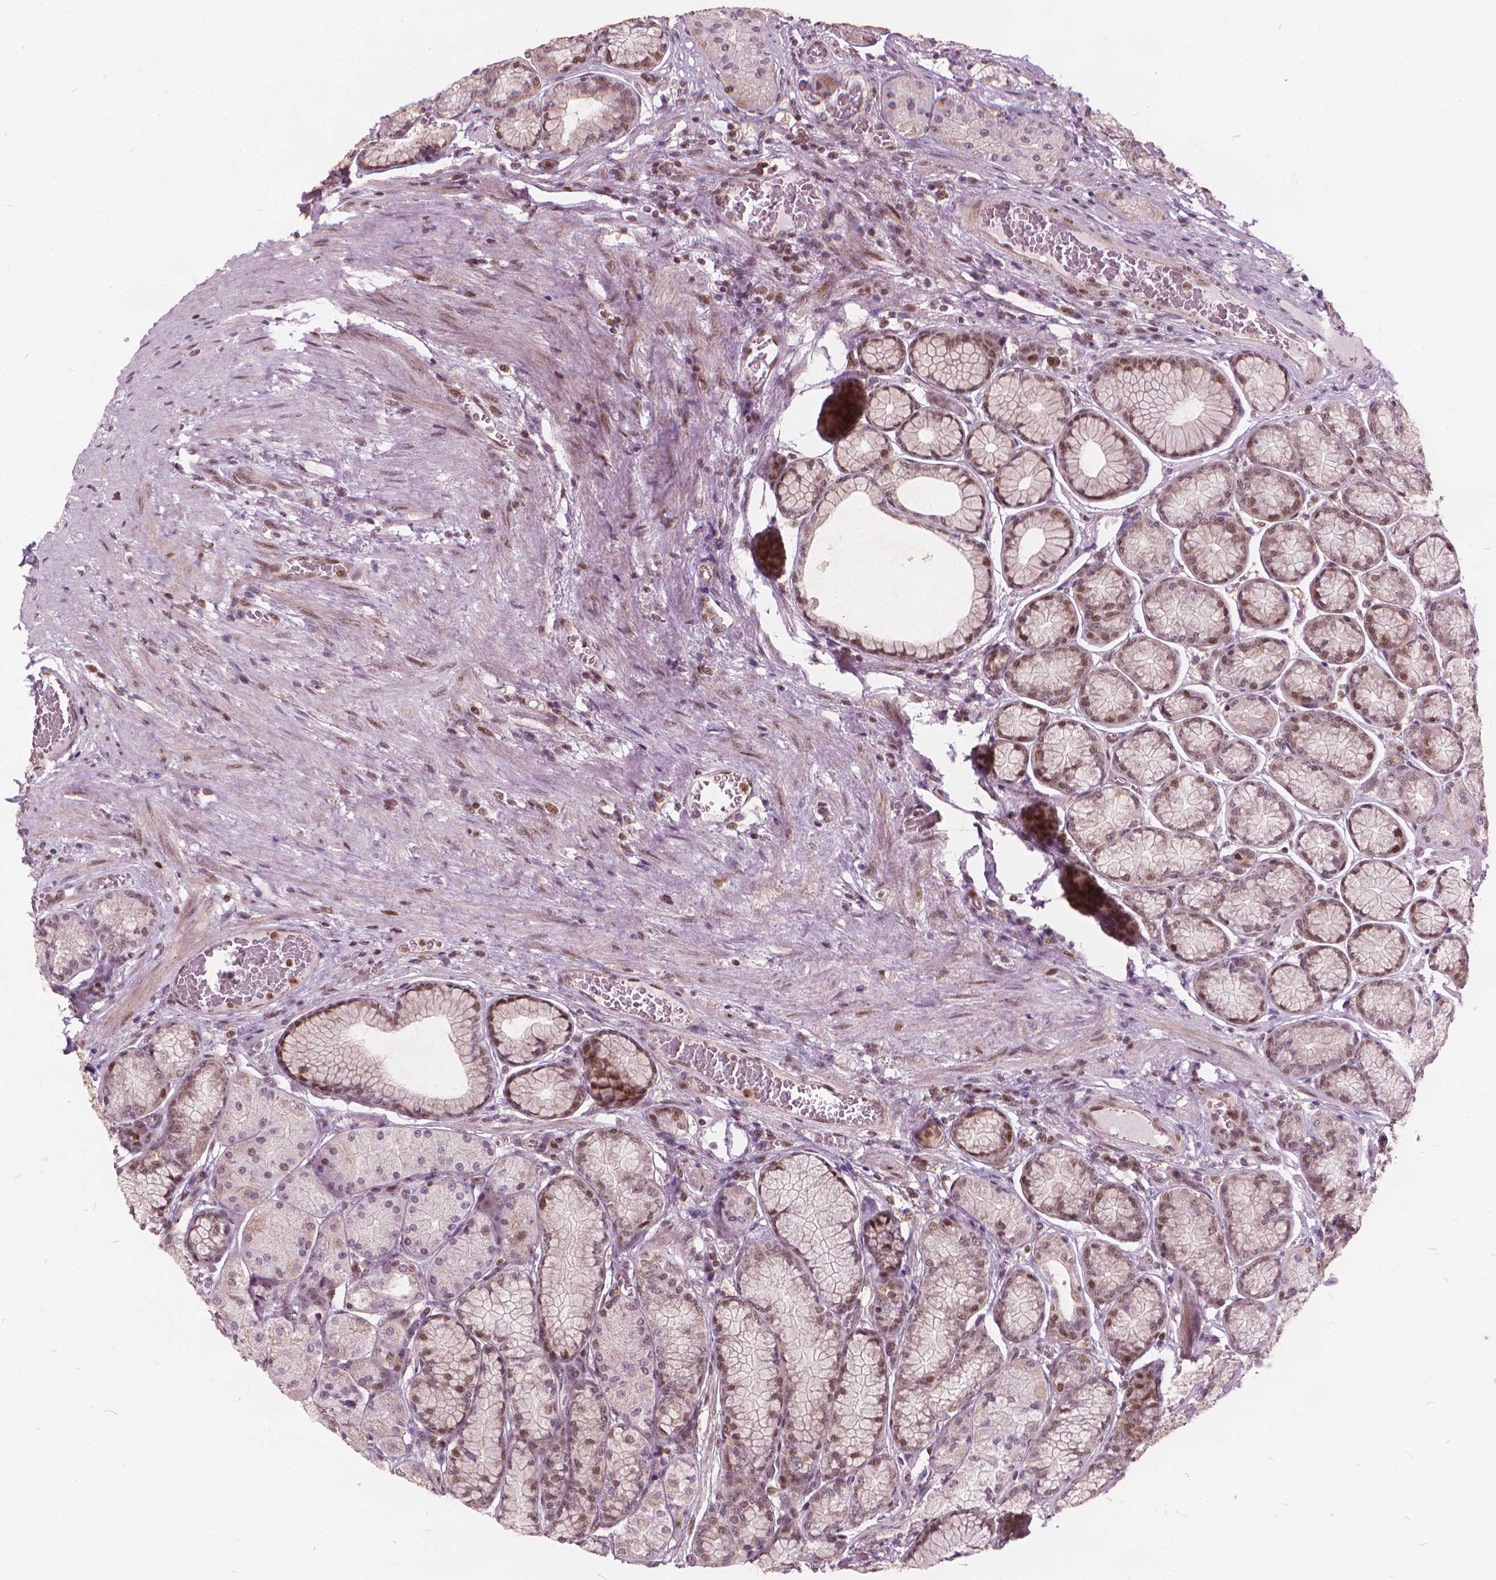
{"staining": {"intensity": "moderate", "quantity": "<25%", "location": "nuclear"}, "tissue": "stomach", "cell_type": "Glandular cells", "image_type": "normal", "snomed": [{"axis": "morphology", "description": "Normal tissue, NOS"}, {"axis": "morphology", "description": "Adenocarcinoma, NOS"}, {"axis": "morphology", "description": "Adenocarcinoma, High grade"}, {"axis": "topography", "description": "Stomach, upper"}, {"axis": "topography", "description": "Stomach"}], "caption": "IHC (DAB) staining of normal human stomach reveals moderate nuclear protein positivity in approximately <25% of glandular cells. (brown staining indicates protein expression, while blue staining denotes nuclei).", "gene": "STAT5B", "patient": {"sex": "female", "age": 65}}